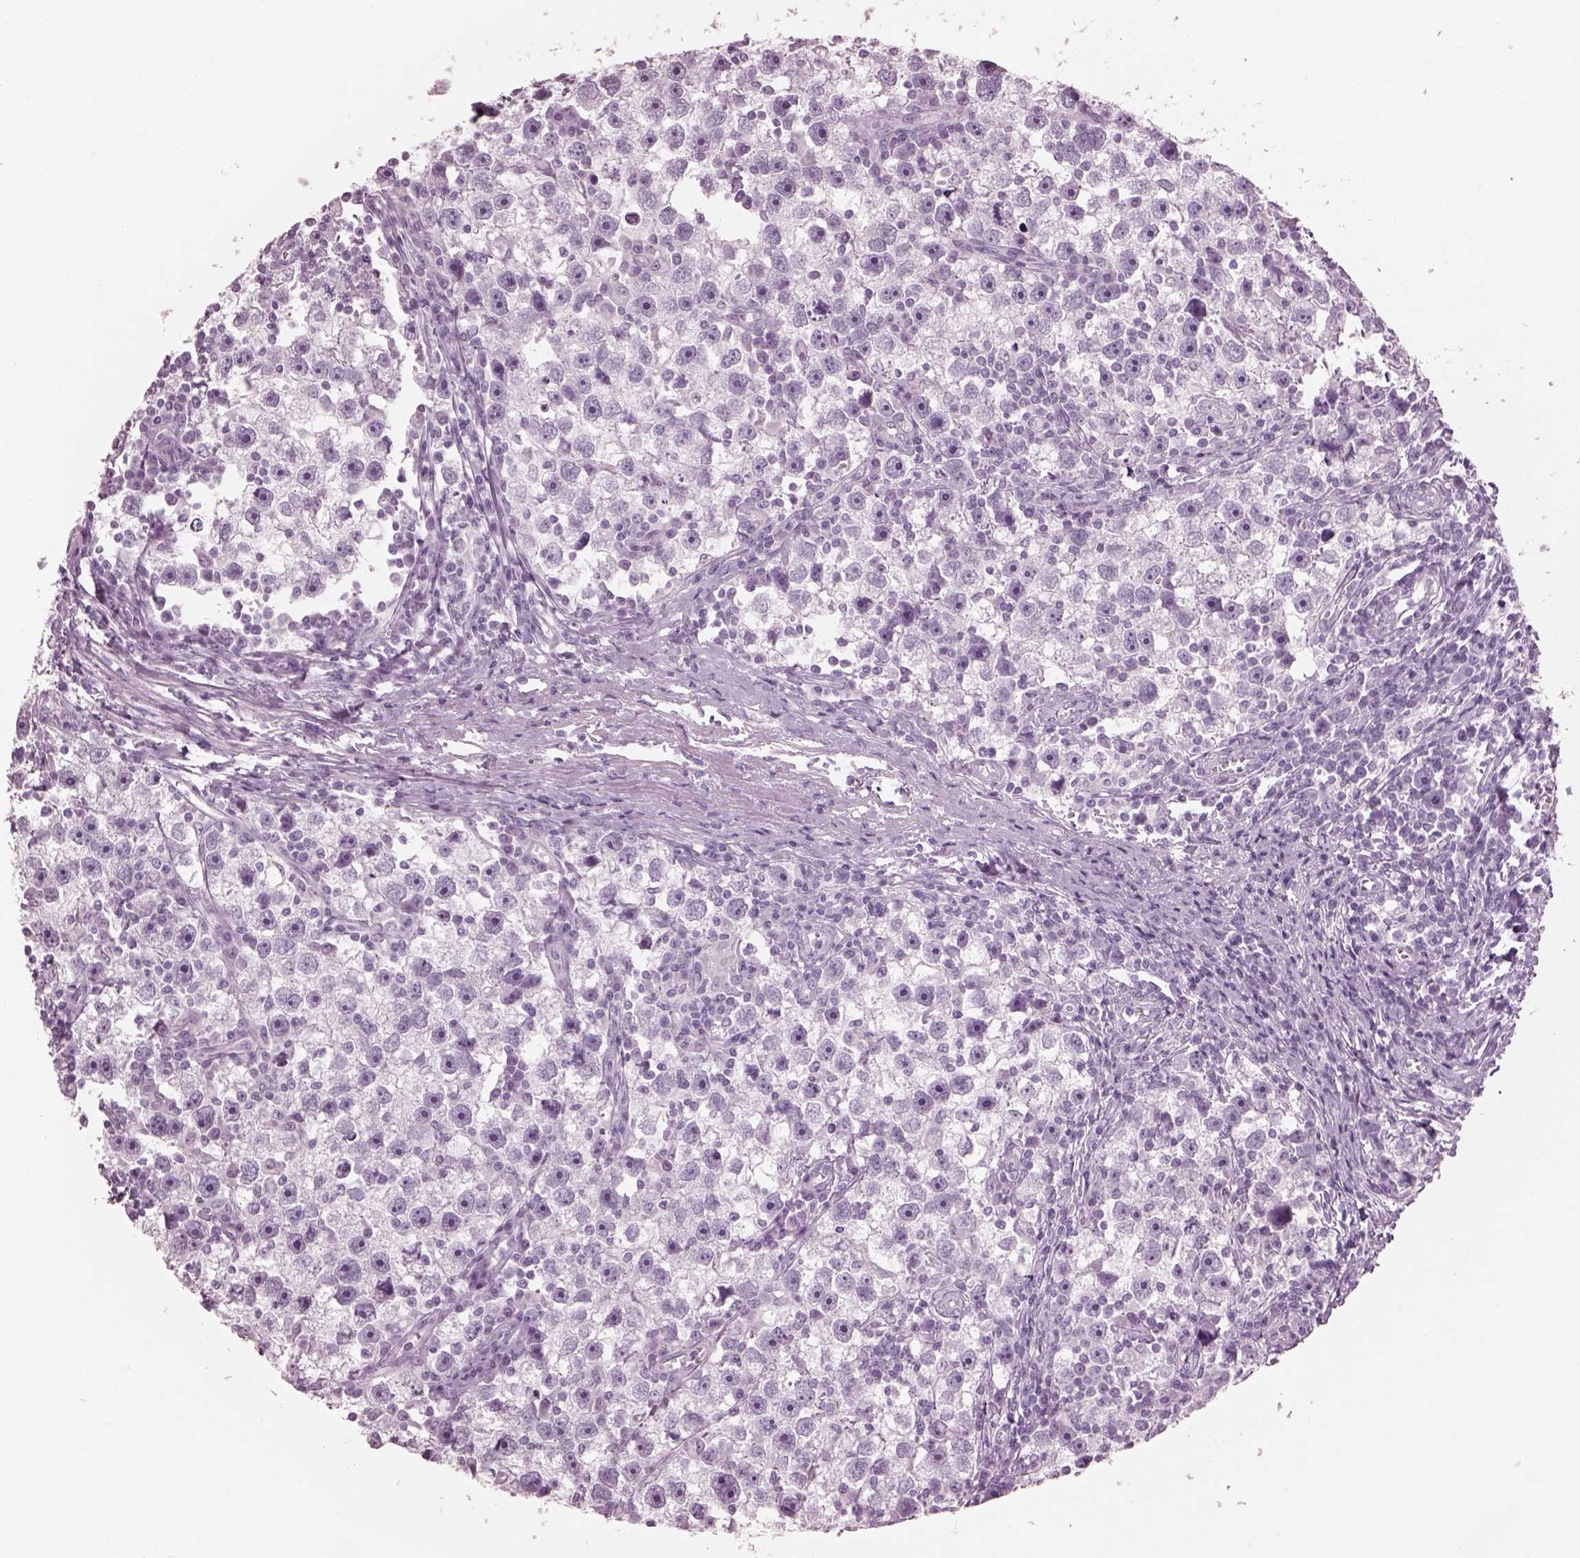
{"staining": {"intensity": "negative", "quantity": "none", "location": "none"}, "tissue": "testis cancer", "cell_type": "Tumor cells", "image_type": "cancer", "snomed": [{"axis": "morphology", "description": "Seminoma, NOS"}, {"axis": "topography", "description": "Testis"}], "caption": "High magnification brightfield microscopy of seminoma (testis) stained with DAB (brown) and counterstained with hematoxylin (blue): tumor cells show no significant expression. (DAB immunohistochemistry, high magnification).", "gene": "HYDIN", "patient": {"sex": "male", "age": 30}}